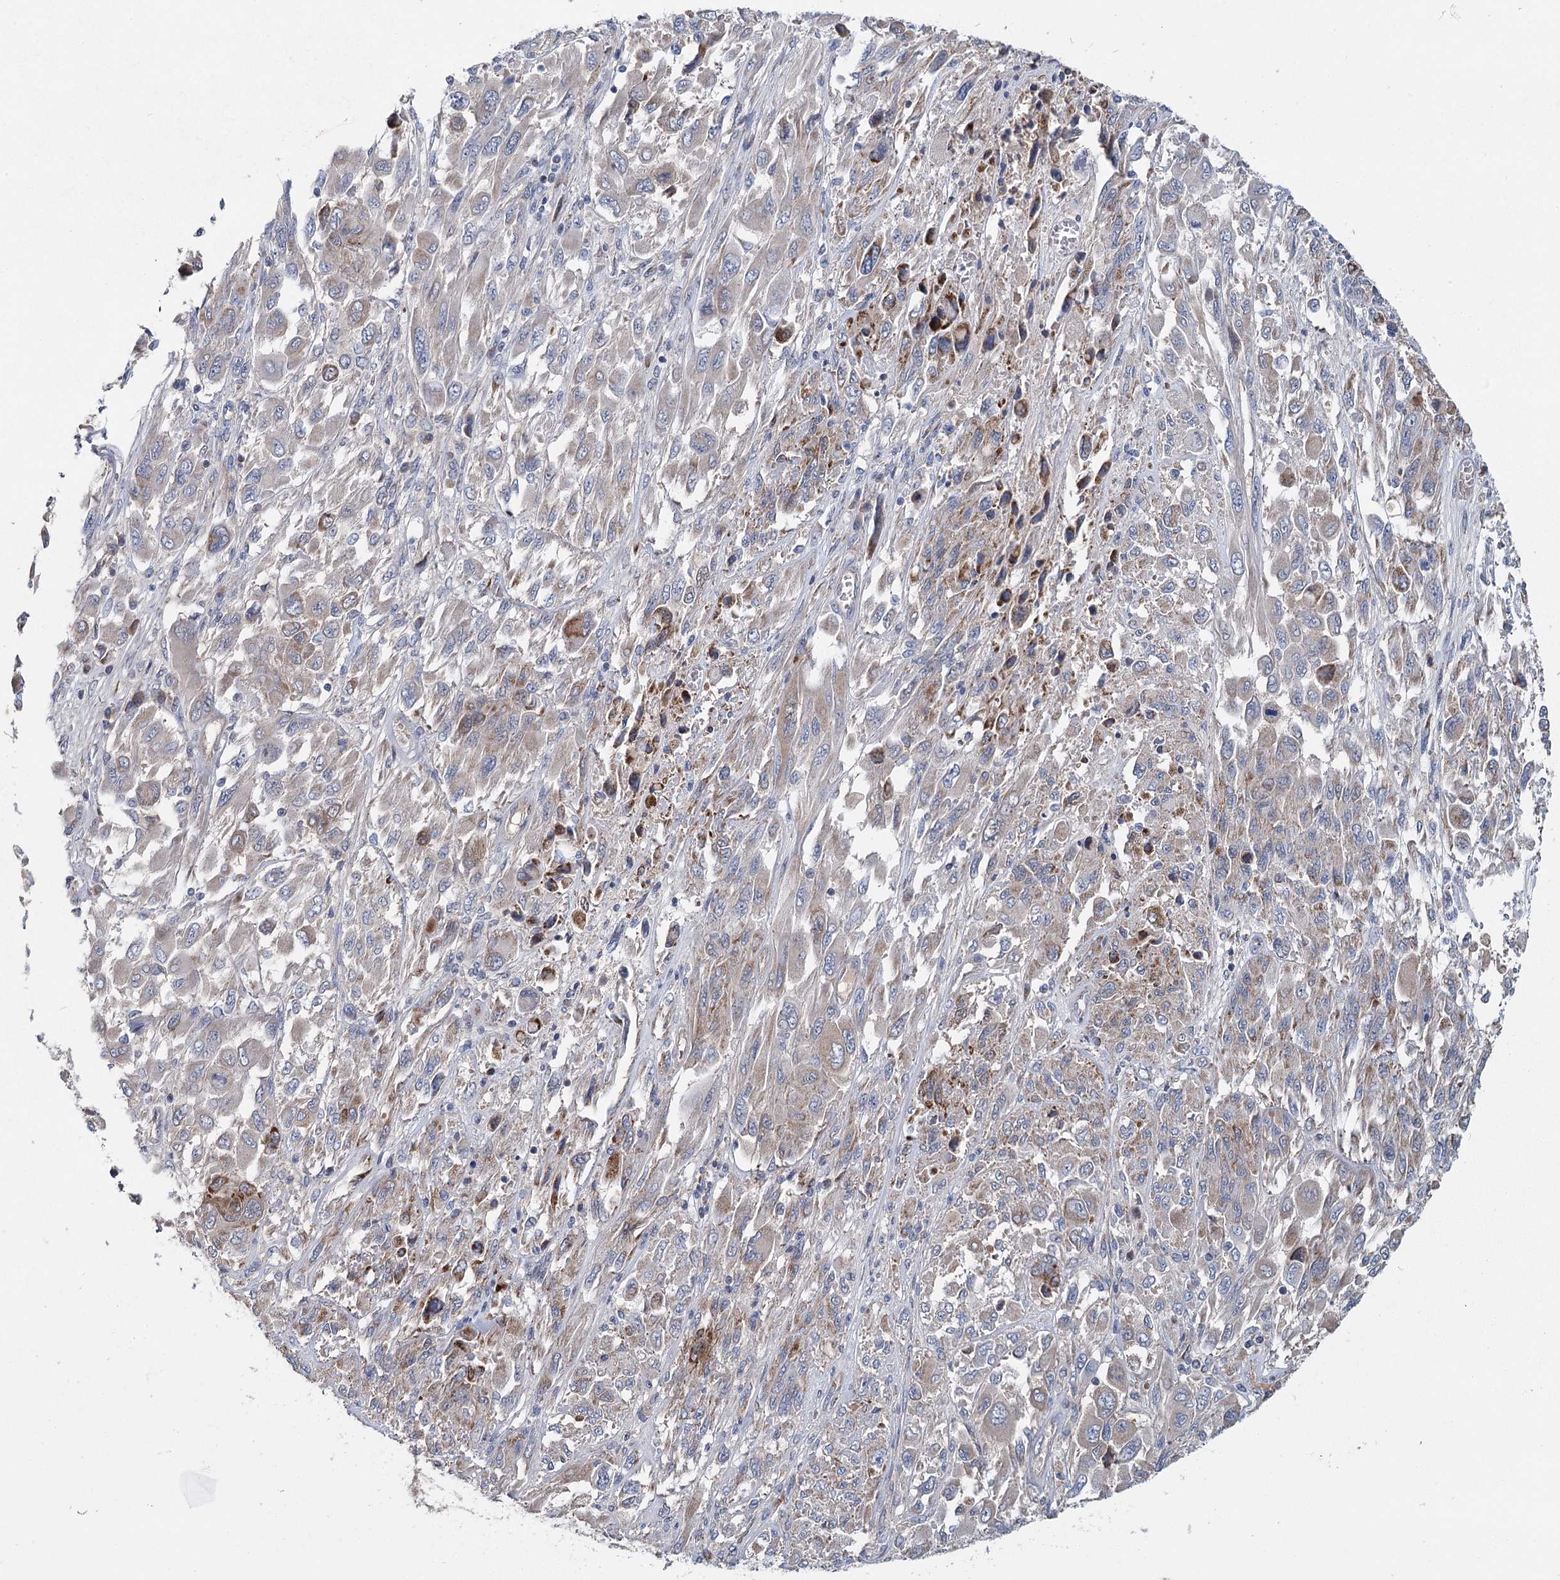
{"staining": {"intensity": "weak", "quantity": "<25%", "location": "cytoplasmic/membranous"}, "tissue": "melanoma", "cell_type": "Tumor cells", "image_type": "cancer", "snomed": [{"axis": "morphology", "description": "Malignant melanoma, NOS"}, {"axis": "topography", "description": "Skin"}], "caption": "The micrograph reveals no significant expression in tumor cells of melanoma.", "gene": "ANKRD16", "patient": {"sex": "female", "age": 91}}